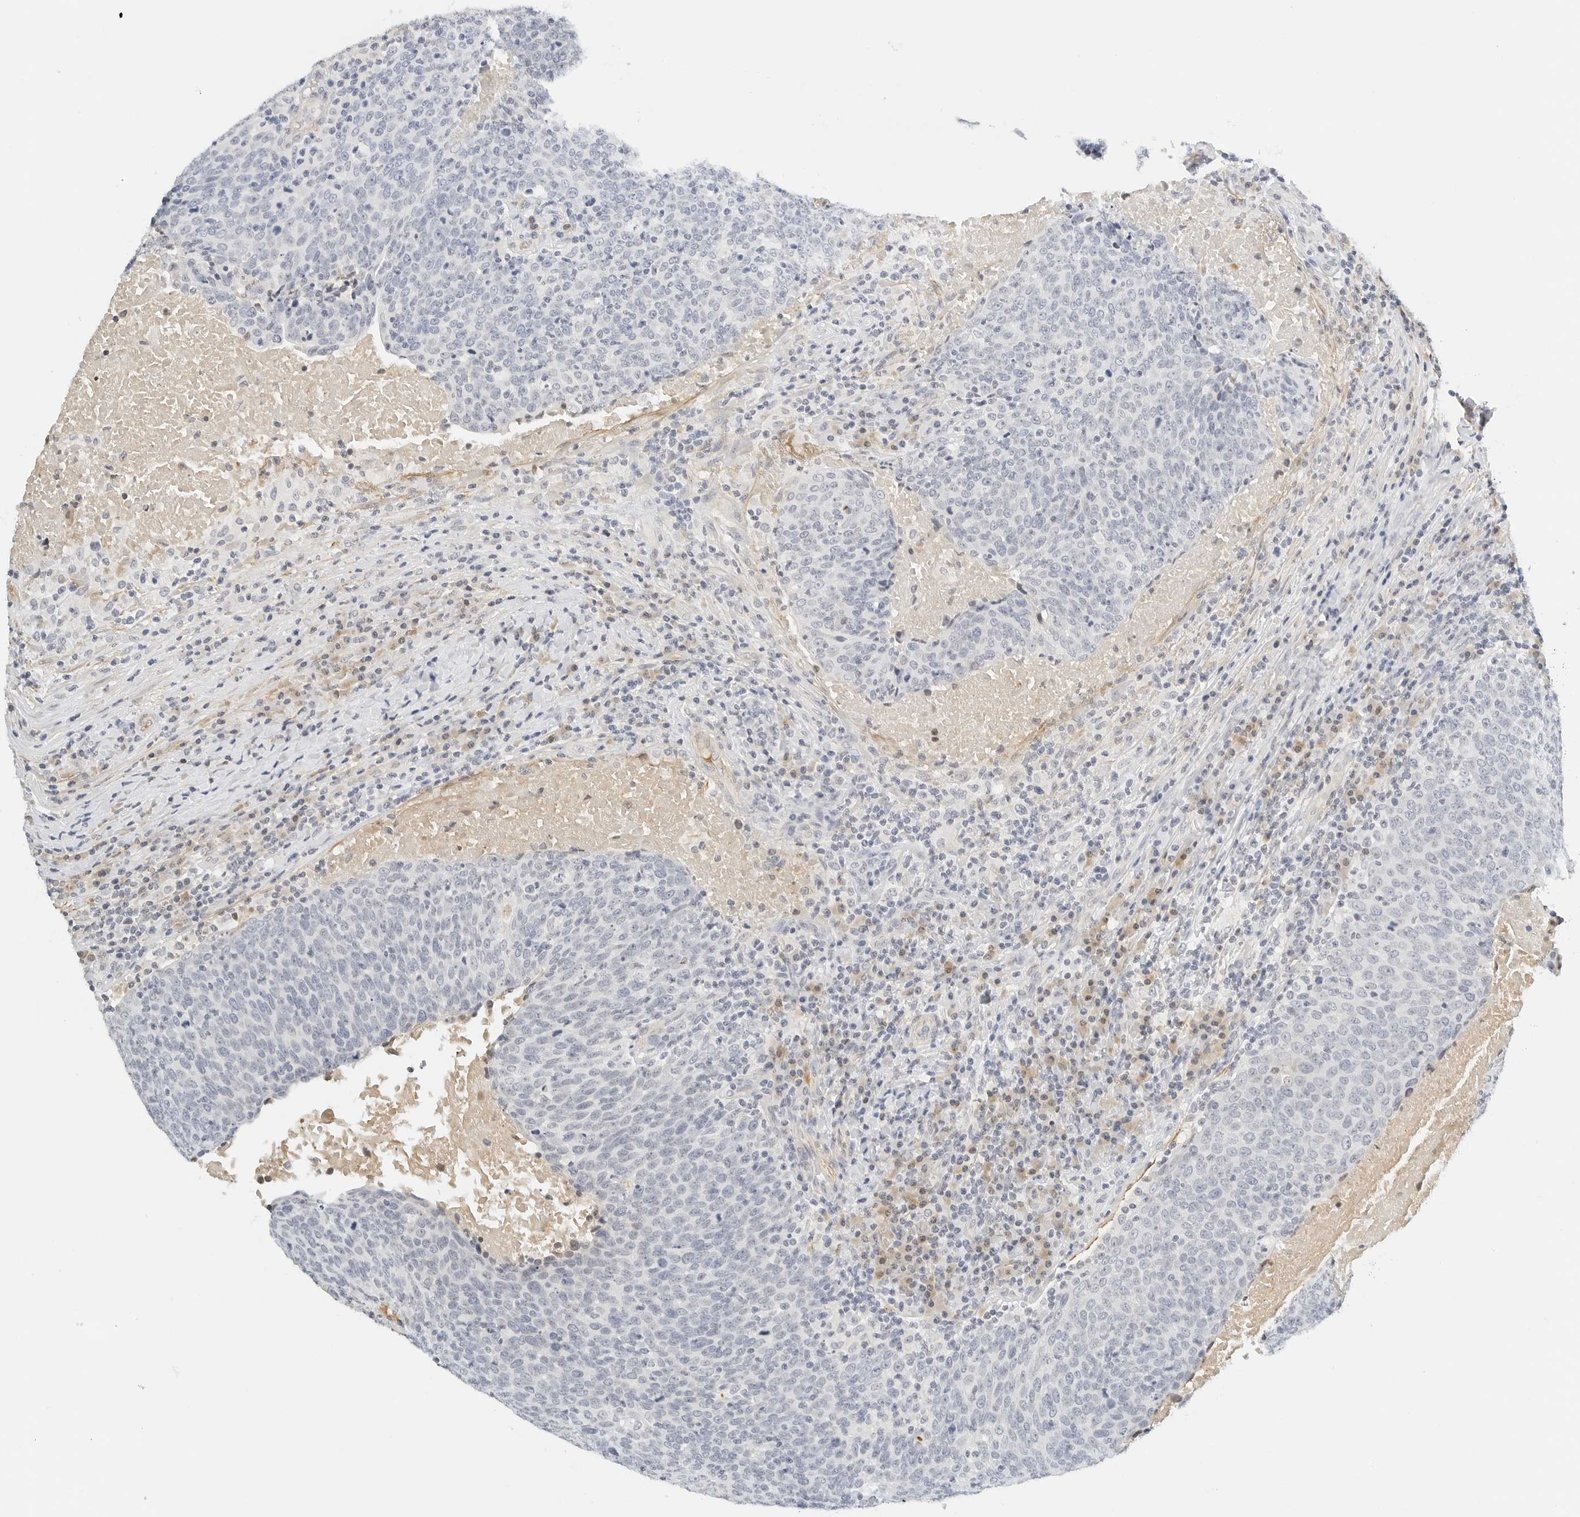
{"staining": {"intensity": "negative", "quantity": "none", "location": "none"}, "tissue": "head and neck cancer", "cell_type": "Tumor cells", "image_type": "cancer", "snomed": [{"axis": "morphology", "description": "Squamous cell carcinoma, NOS"}, {"axis": "morphology", "description": "Squamous cell carcinoma, metastatic, NOS"}, {"axis": "topography", "description": "Lymph node"}, {"axis": "topography", "description": "Head-Neck"}], "caption": "Human head and neck metastatic squamous cell carcinoma stained for a protein using immunohistochemistry (IHC) demonstrates no expression in tumor cells.", "gene": "PKDCC", "patient": {"sex": "male", "age": 62}}